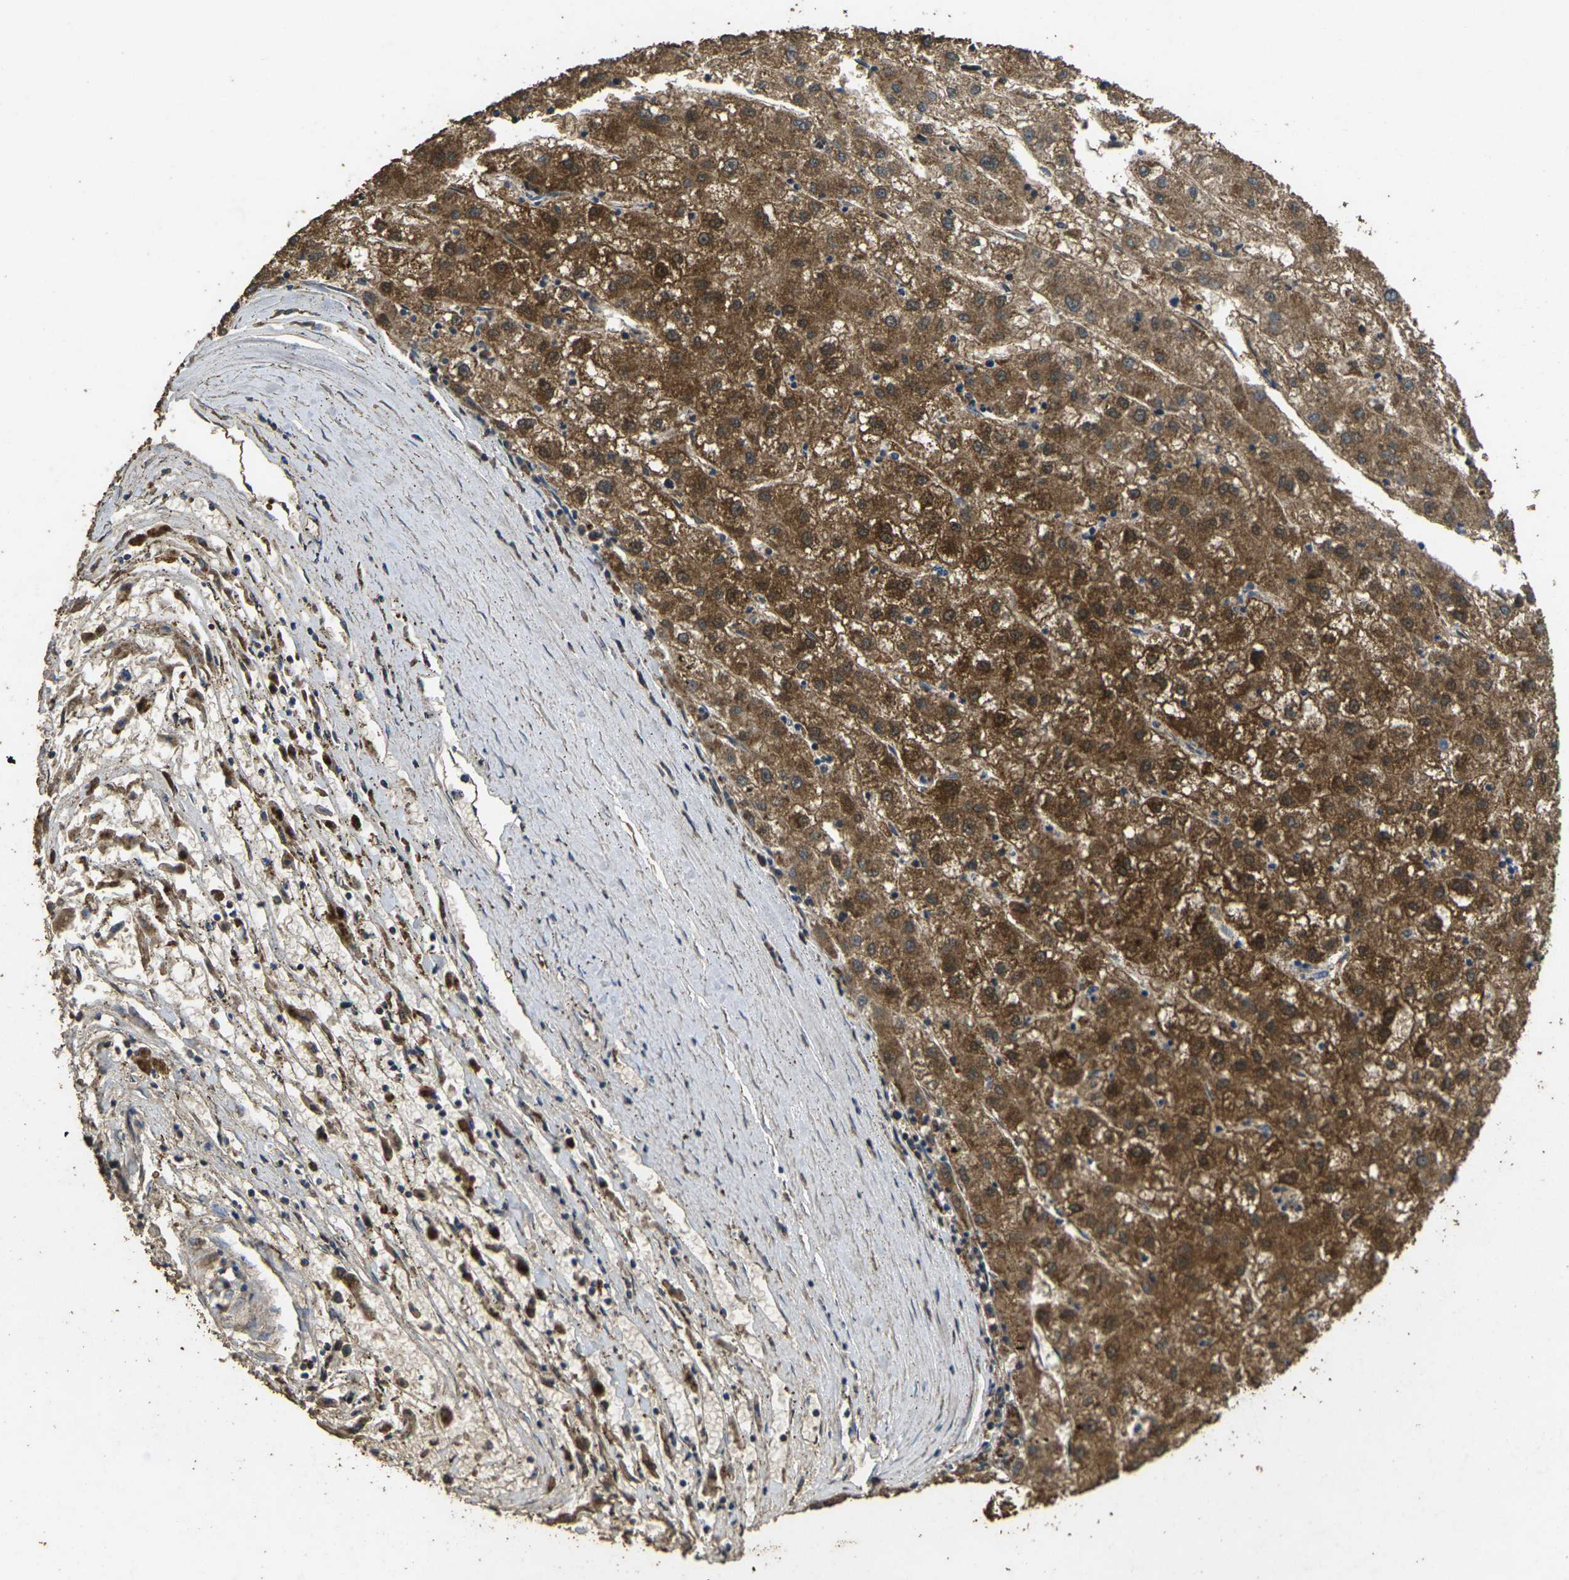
{"staining": {"intensity": "moderate", "quantity": ">75%", "location": "cytoplasmic/membranous"}, "tissue": "liver cancer", "cell_type": "Tumor cells", "image_type": "cancer", "snomed": [{"axis": "morphology", "description": "Carcinoma, Hepatocellular, NOS"}, {"axis": "topography", "description": "Liver"}], "caption": "Immunohistochemistry (IHC) image of neoplastic tissue: human hepatocellular carcinoma (liver) stained using immunohistochemistry (IHC) exhibits medium levels of moderate protein expression localized specifically in the cytoplasmic/membranous of tumor cells, appearing as a cytoplasmic/membranous brown color.", "gene": "MAPK11", "patient": {"sex": "male", "age": 72}}